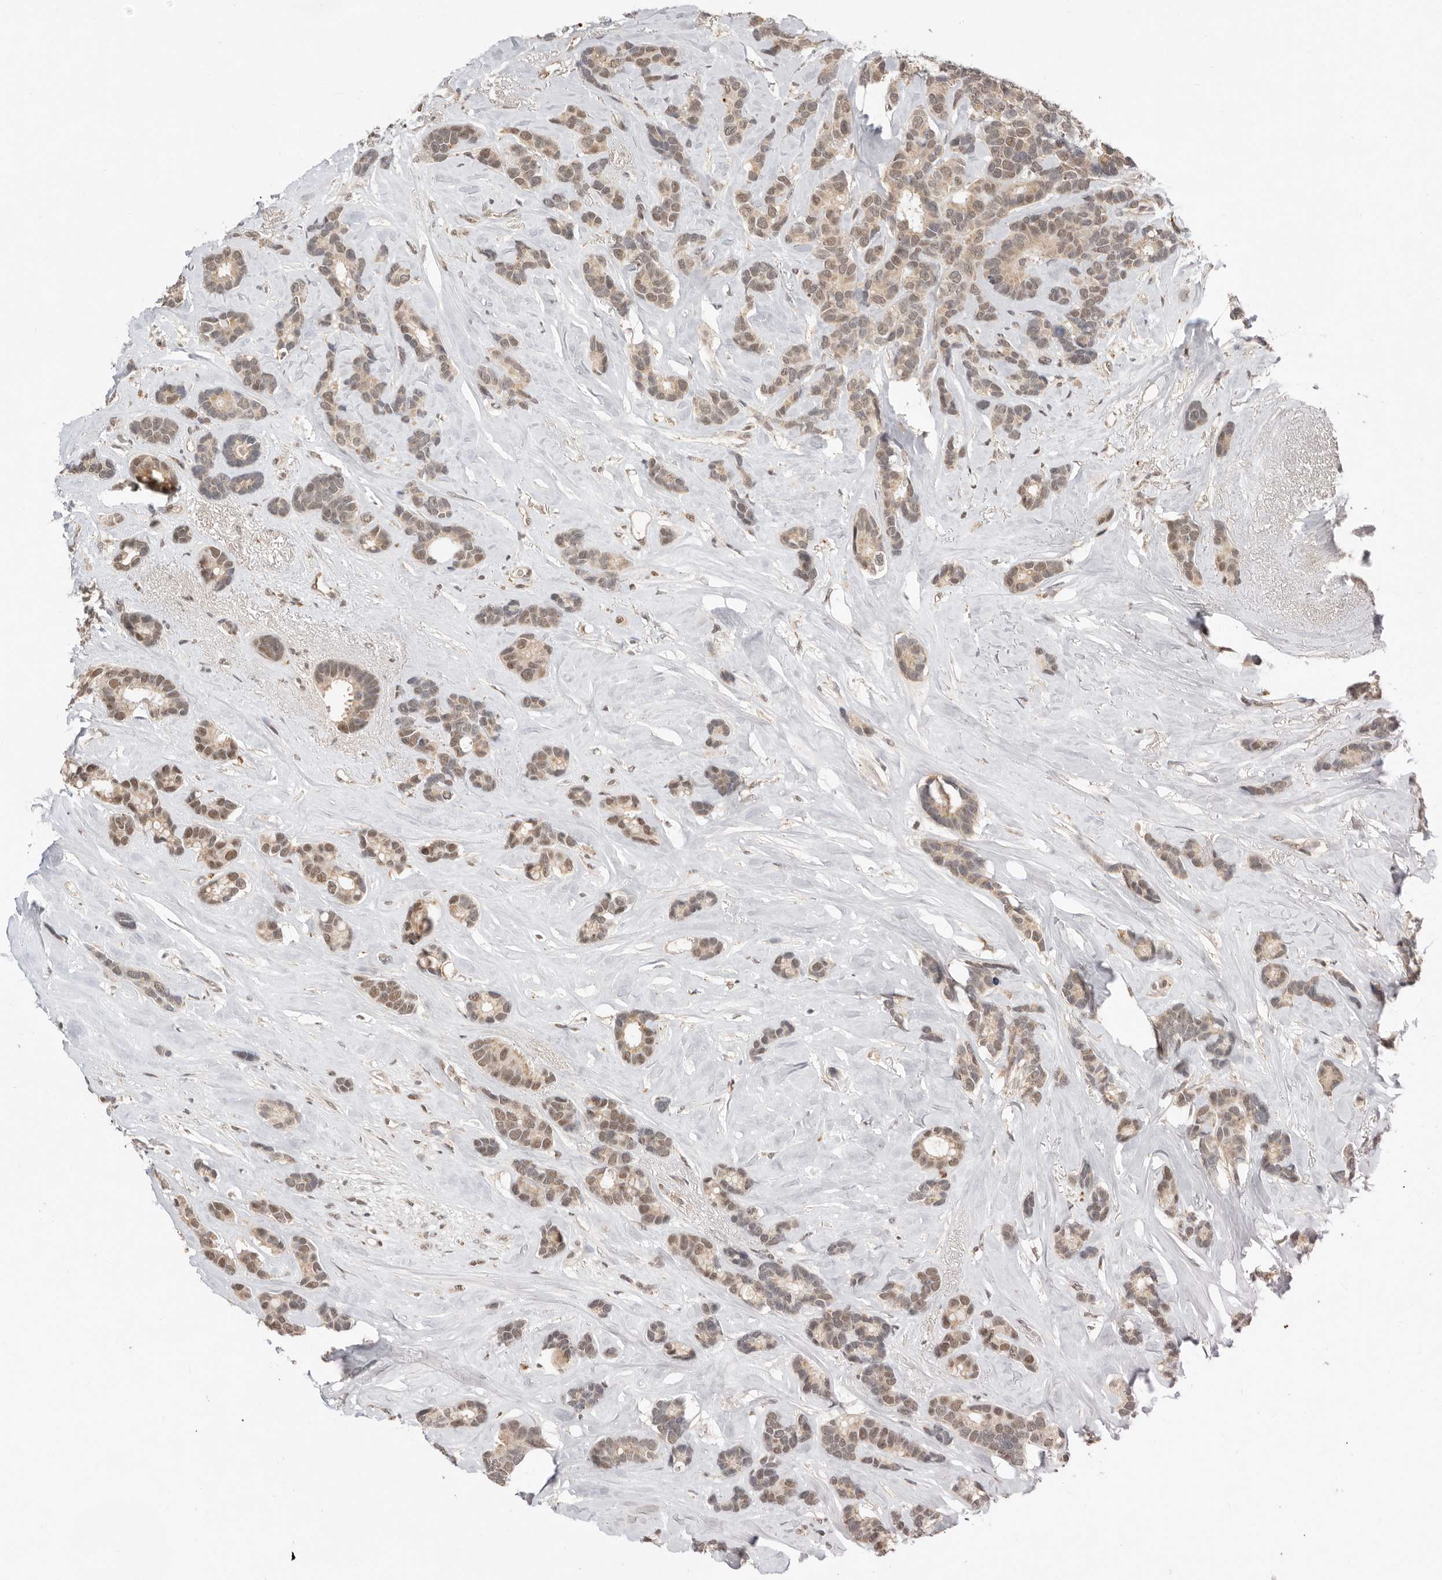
{"staining": {"intensity": "moderate", "quantity": "25%-75%", "location": "nuclear"}, "tissue": "breast cancer", "cell_type": "Tumor cells", "image_type": "cancer", "snomed": [{"axis": "morphology", "description": "Duct carcinoma"}, {"axis": "topography", "description": "Breast"}], "caption": "High-magnification brightfield microscopy of intraductal carcinoma (breast) stained with DAB (brown) and counterstained with hematoxylin (blue). tumor cells exhibit moderate nuclear positivity is present in approximately25%-75% of cells.", "gene": "BRCA2", "patient": {"sex": "female", "age": 87}}